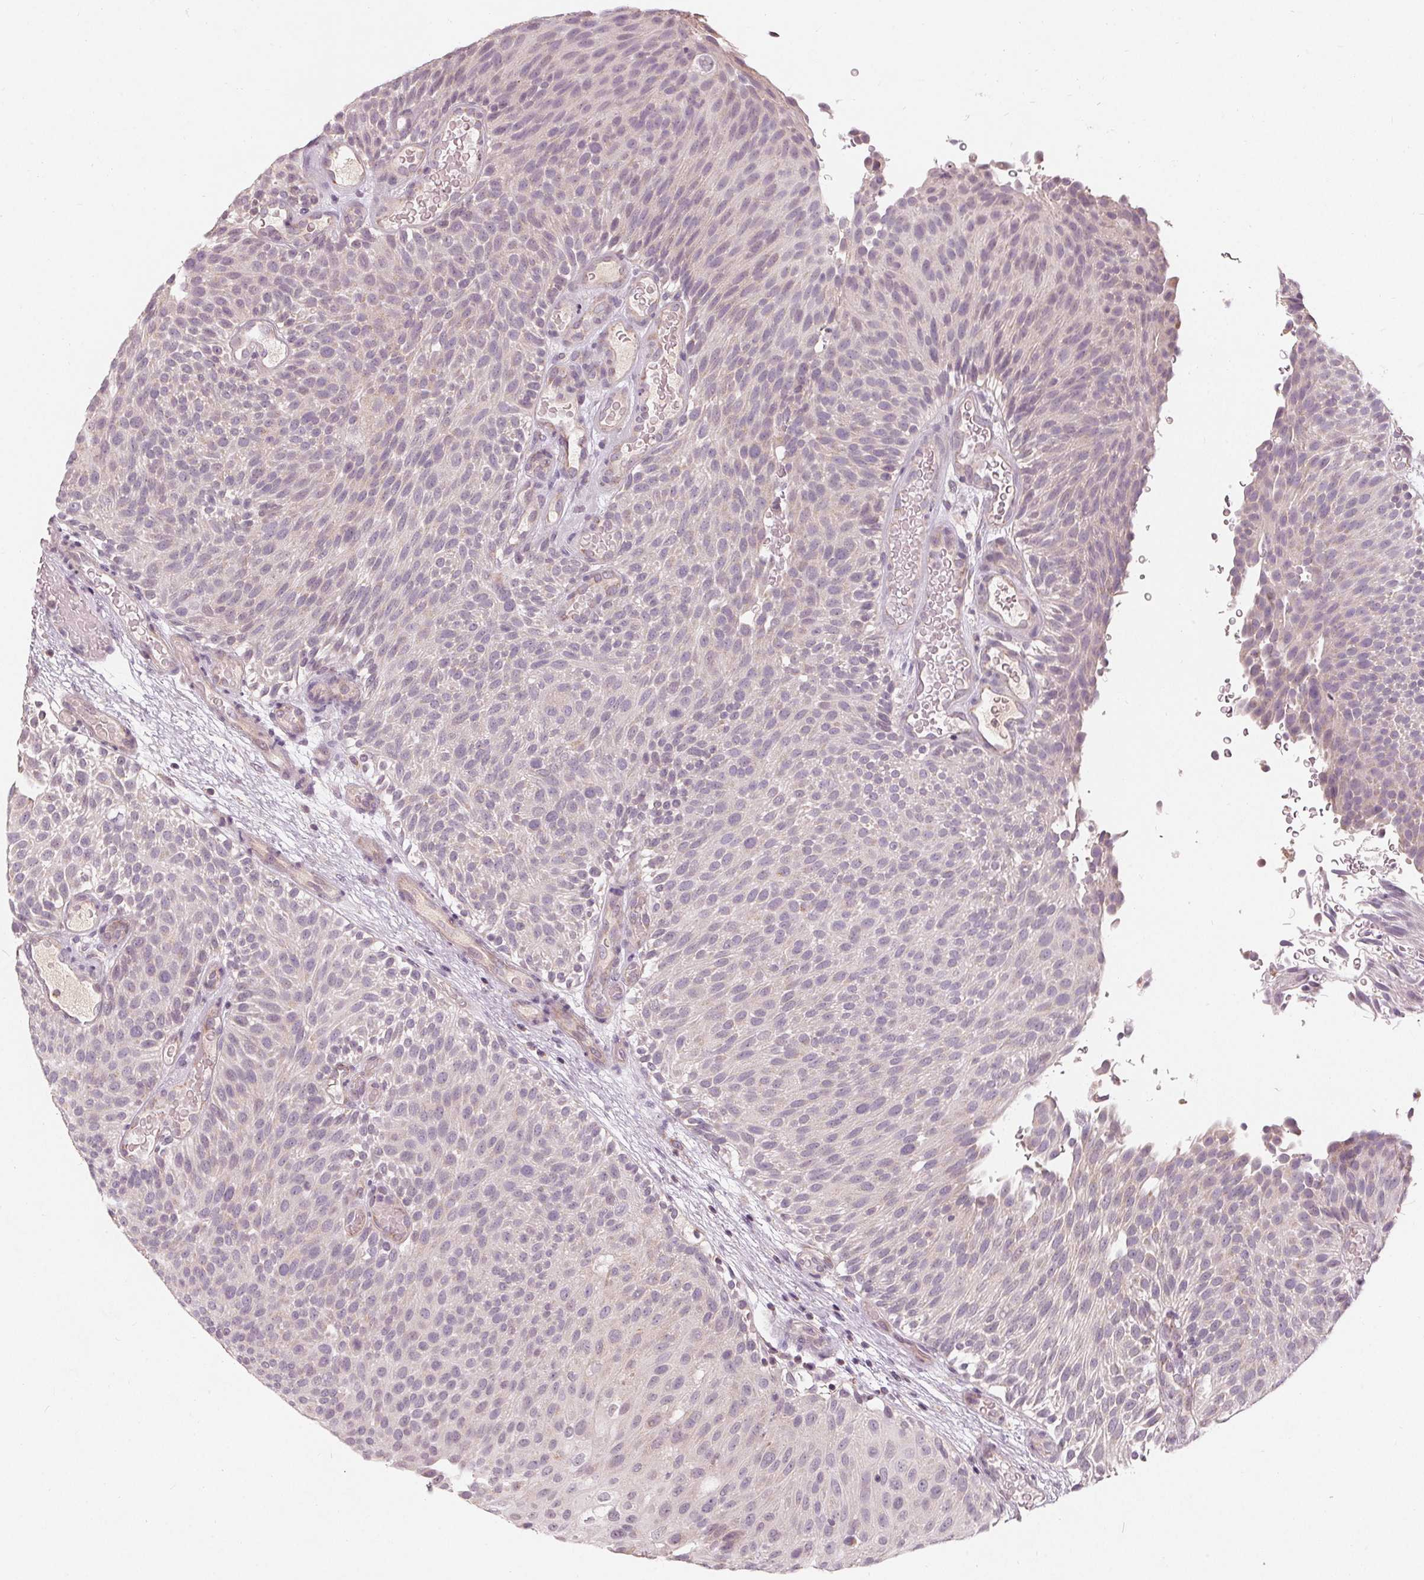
{"staining": {"intensity": "negative", "quantity": "none", "location": "none"}, "tissue": "urothelial cancer", "cell_type": "Tumor cells", "image_type": "cancer", "snomed": [{"axis": "morphology", "description": "Urothelial carcinoma, Low grade"}, {"axis": "topography", "description": "Urinary bladder"}], "caption": "IHC of human urothelial carcinoma (low-grade) shows no staining in tumor cells.", "gene": "TRIM60", "patient": {"sex": "male", "age": 78}}